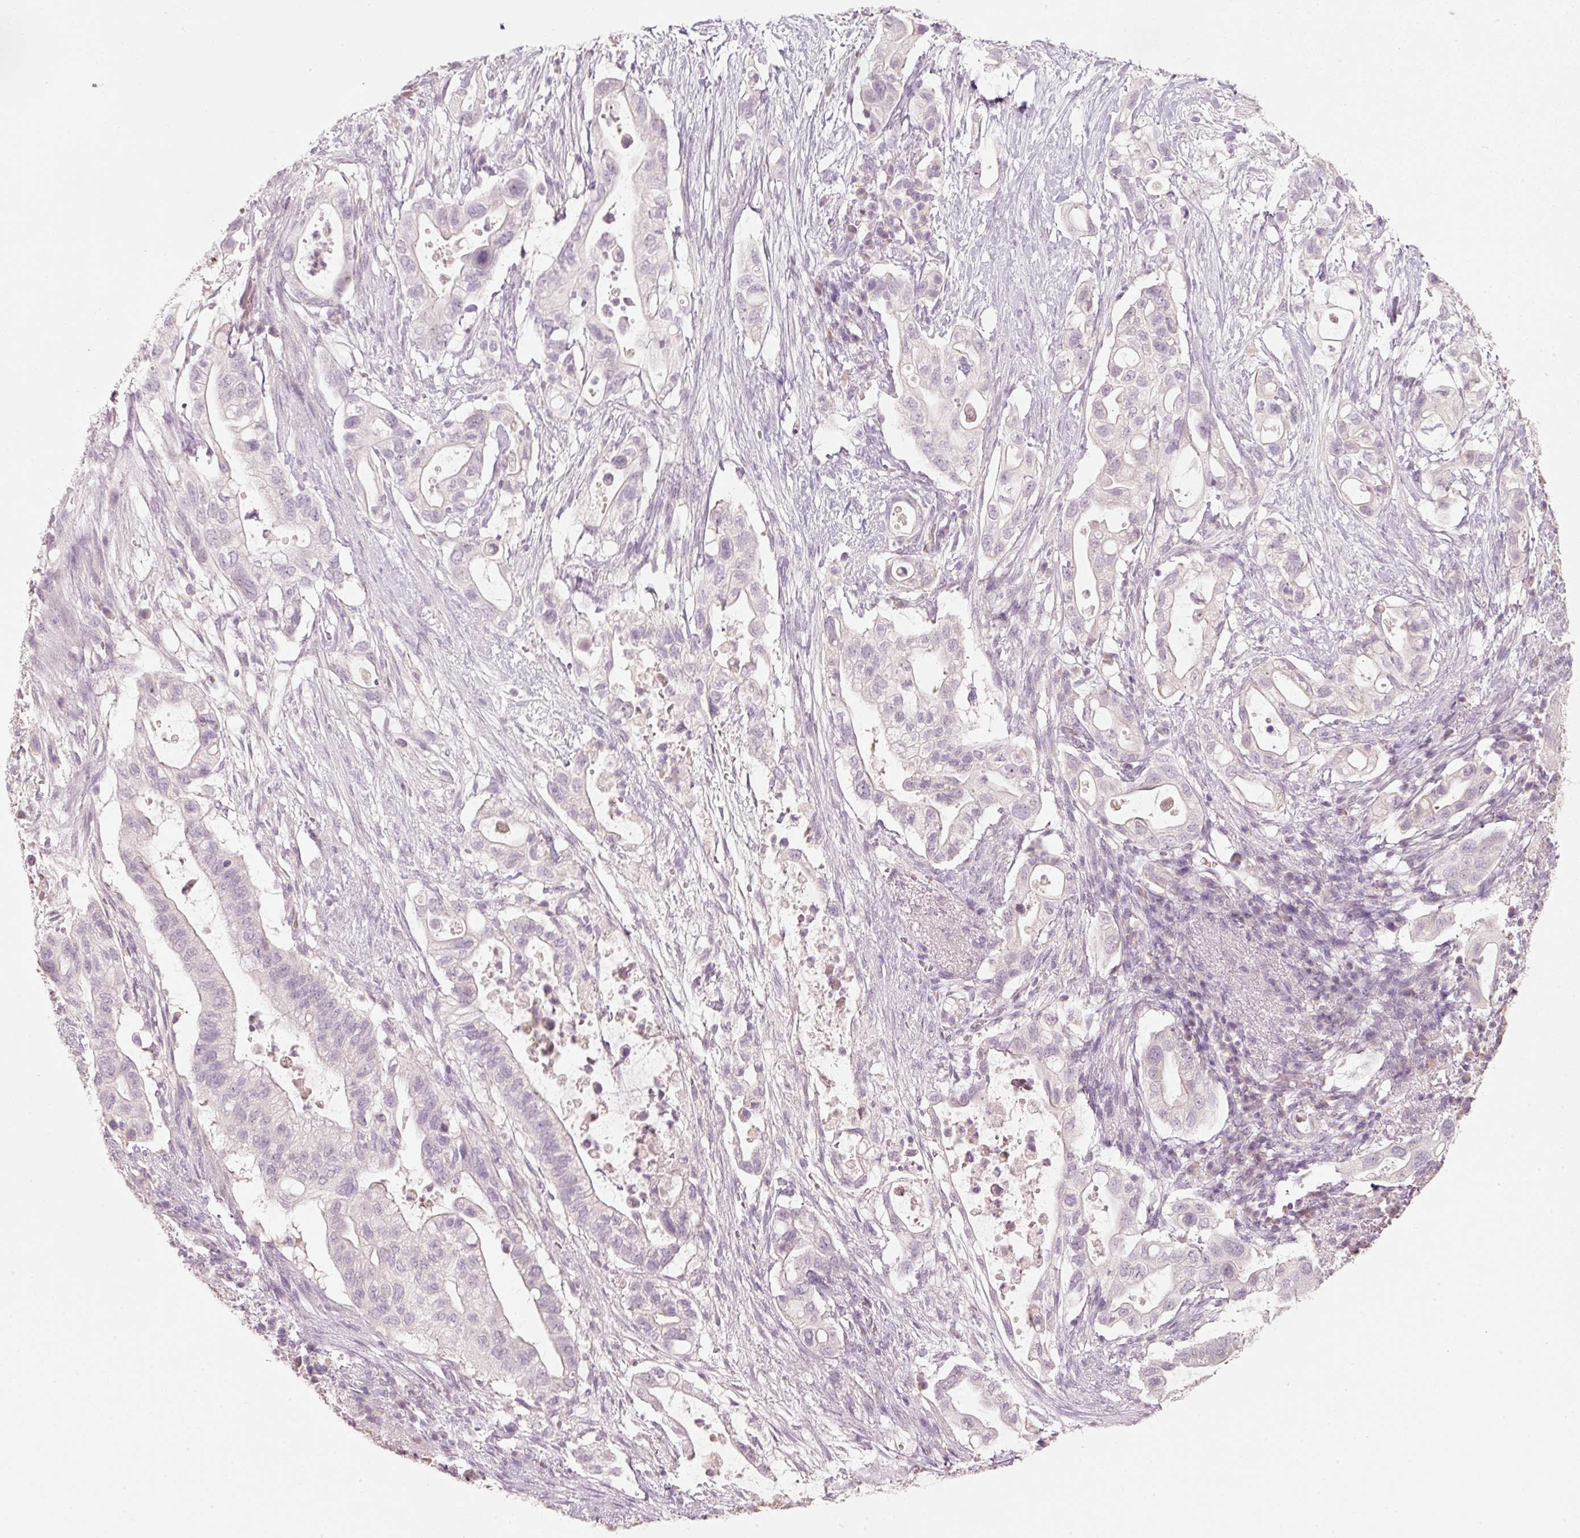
{"staining": {"intensity": "negative", "quantity": "none", "location": "none"}, "tissue": "pancreatic cancer", "cell_type": "Tumor cells", "image_type": "cancer", "snomed": [{"axis": "morphology", "description": "Adenocarcinoma, NOS"}, {"axis": "topography", "description": "Pancreas"}], "caption": "DAB immunohistochemical staining of adenocarcinoma (pancreatic) shows no significant staining in tumor cells. (DAB IHC, high magnification).", "gene": "STEAP1", "patient": {"sex": "female", "age": 72}}